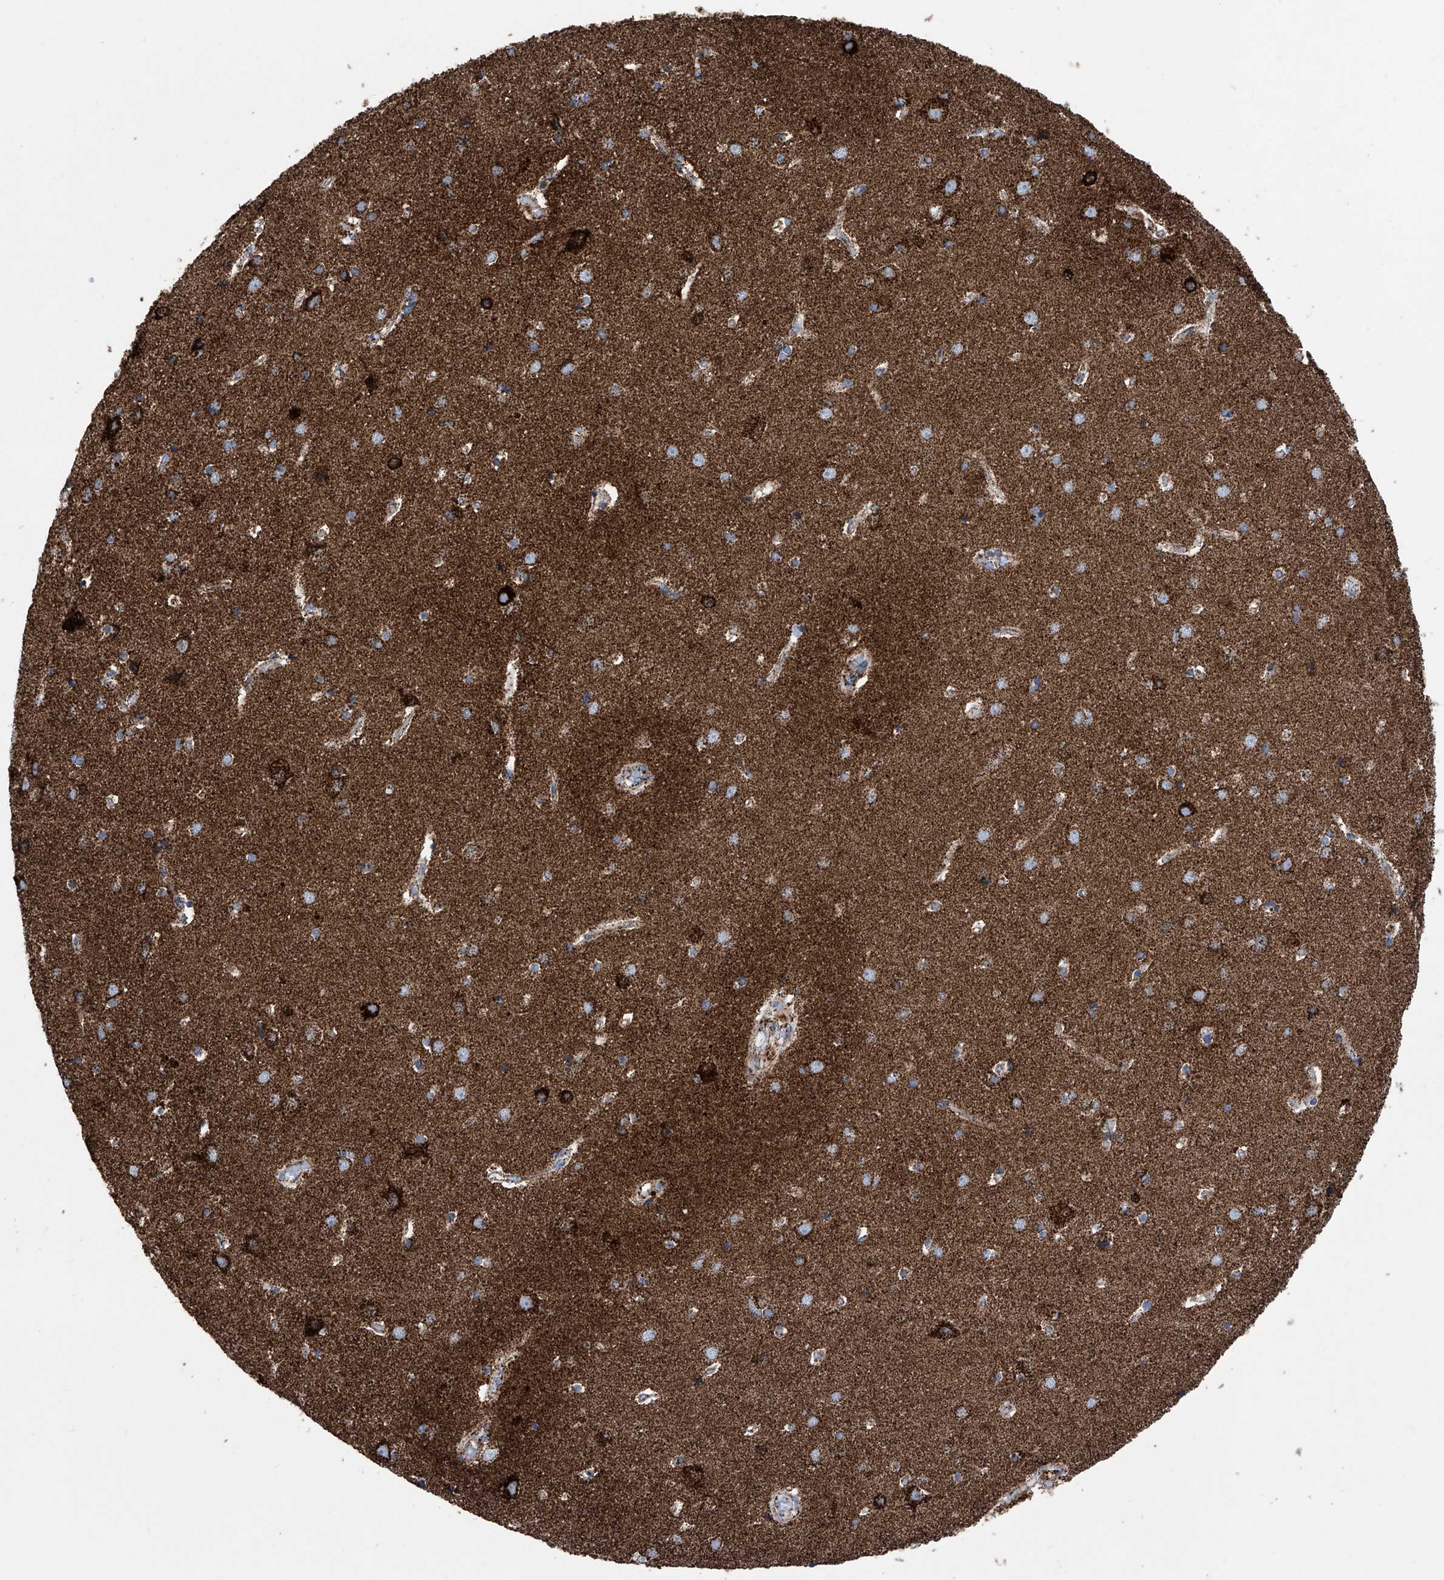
{"staining": {"intensity": "moderate", "quantity": "25%-75%", "location": "cytoplasmic/membranous"}, "tissue": "cerebral cortex", "cell_type": "Endothelial cells", "image_type": "normal", "snomed": [{"axis": "morphology", "description": "Normal tissue, NOS"}, {"axis": "topography", "description": "Cerebral cortex"}], "caption": "This micrograph shows immunohistochemistry staining of unremarkable human cerebral cortex, with medium moderate cytoplasmic/membranous expression in about 25%-75% of endothelial cells.", "gene": "ATP5PF", "patient": {"sex": "male", "age": 54}}